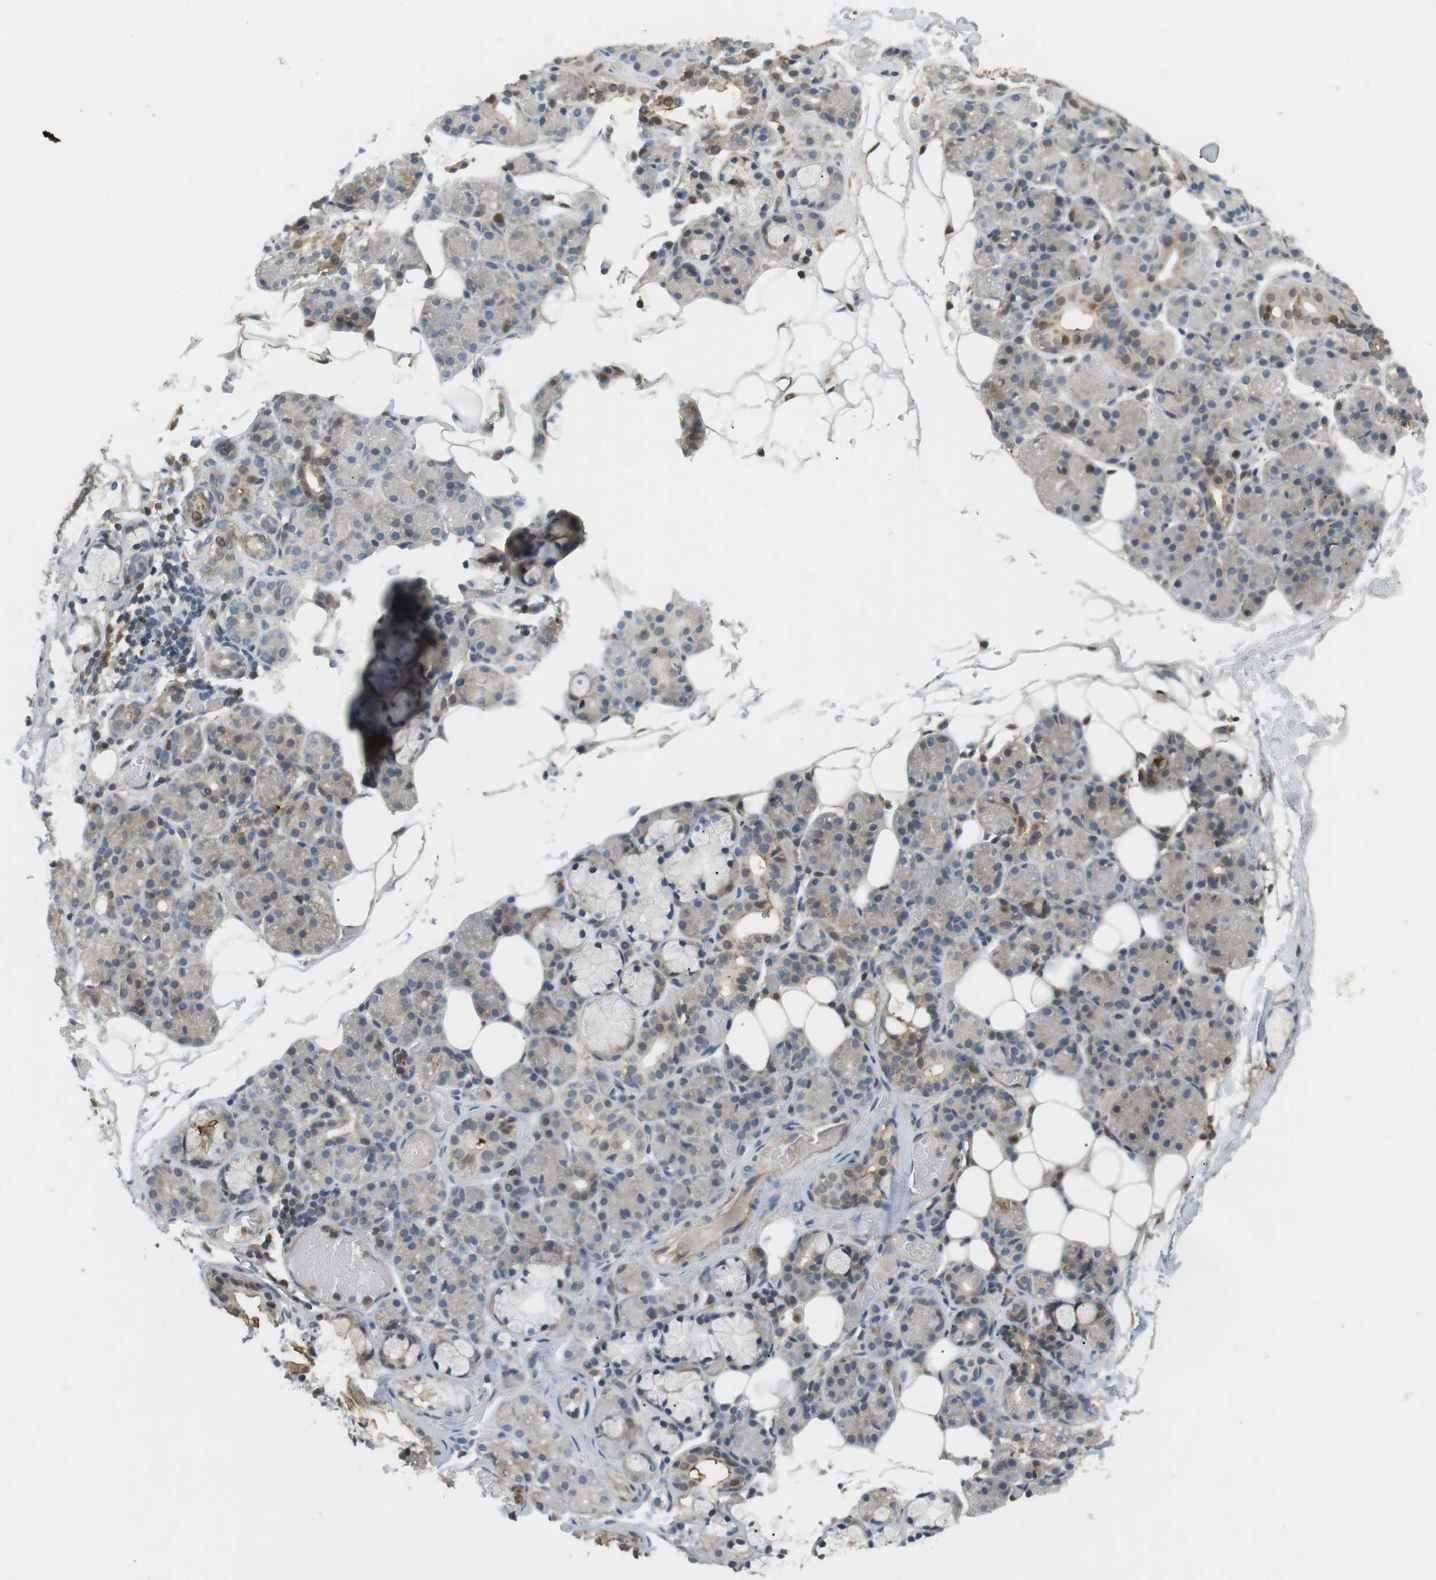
{"staining": {"intensity": "moderate", "quantity": "<25%", "location": "cytoplasmic/membranous"}, "tissue": "salivary gland", "cell_type": "Glandular cells", "image_type": "normal", "snomed": [{"axis": "morphology", "description": "Normal tissue, NOS"}, {"axis": "topography", "description": "Salivary gland"}], "caption": "The histopathology image displays staining of unremarkable salivary gland, revealing moderate cytoplasmic/membranous protein staining (brown color) within glandular cells.", "gene": "P2RY1", "patient": {"sex": "male", "age": 63}}